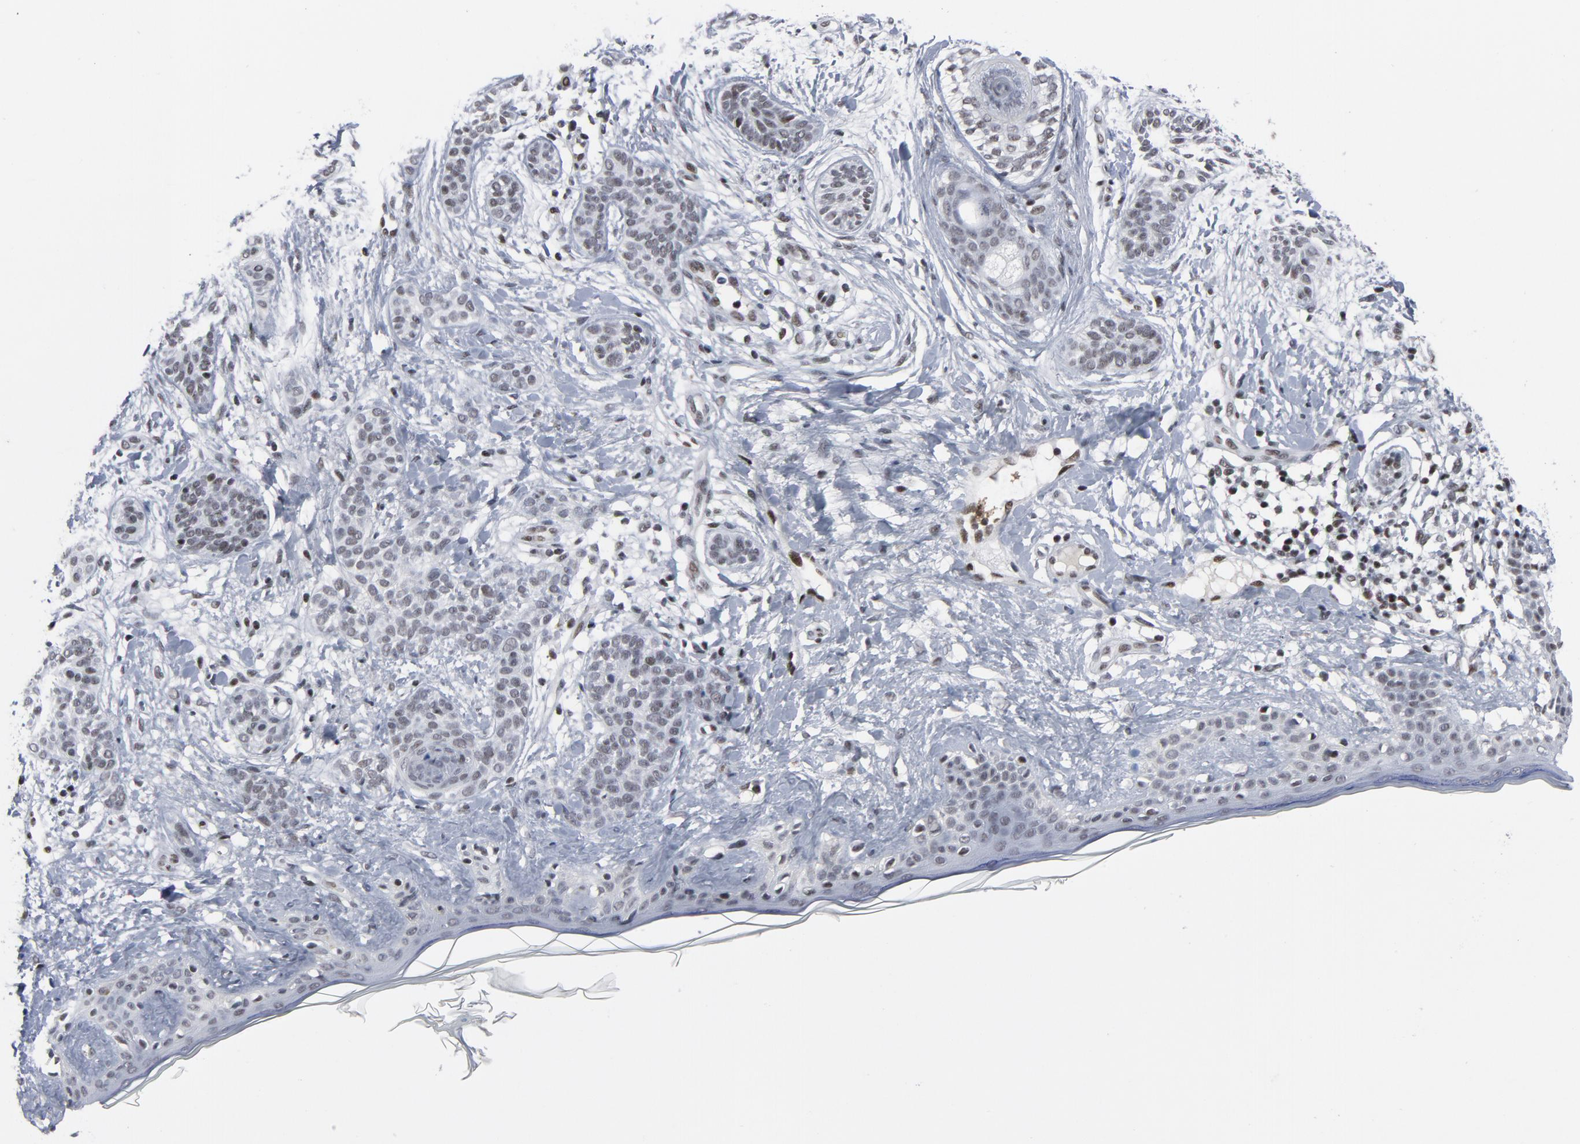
{"staining": {"intensity": "weak", "quantity": ">75%", "location": "nuclear"}, "tissue": "skin cancer", "cell_type": "Tumor cells", "image_type": "cancer", "snomed": [{"axis": "morphology", "description": "Normal tissue, NOS"}, {"axis": "morphology", "description": "Basal cell carcinoma"}, {"axis": "topography", "description": "Skin"}], "caption": "DAB immunohistochemical staining of skin cancer (basal cell carcinoma) shows weak nuclear protein positivity in approximately >75% of tumor cells. (DAB (3,3'-diaminobenzidine) IHC, brown staining for protein, blue staining for nuclei).", "gene": "GABPA", "patient": {"sex": "male", "age": 63}}